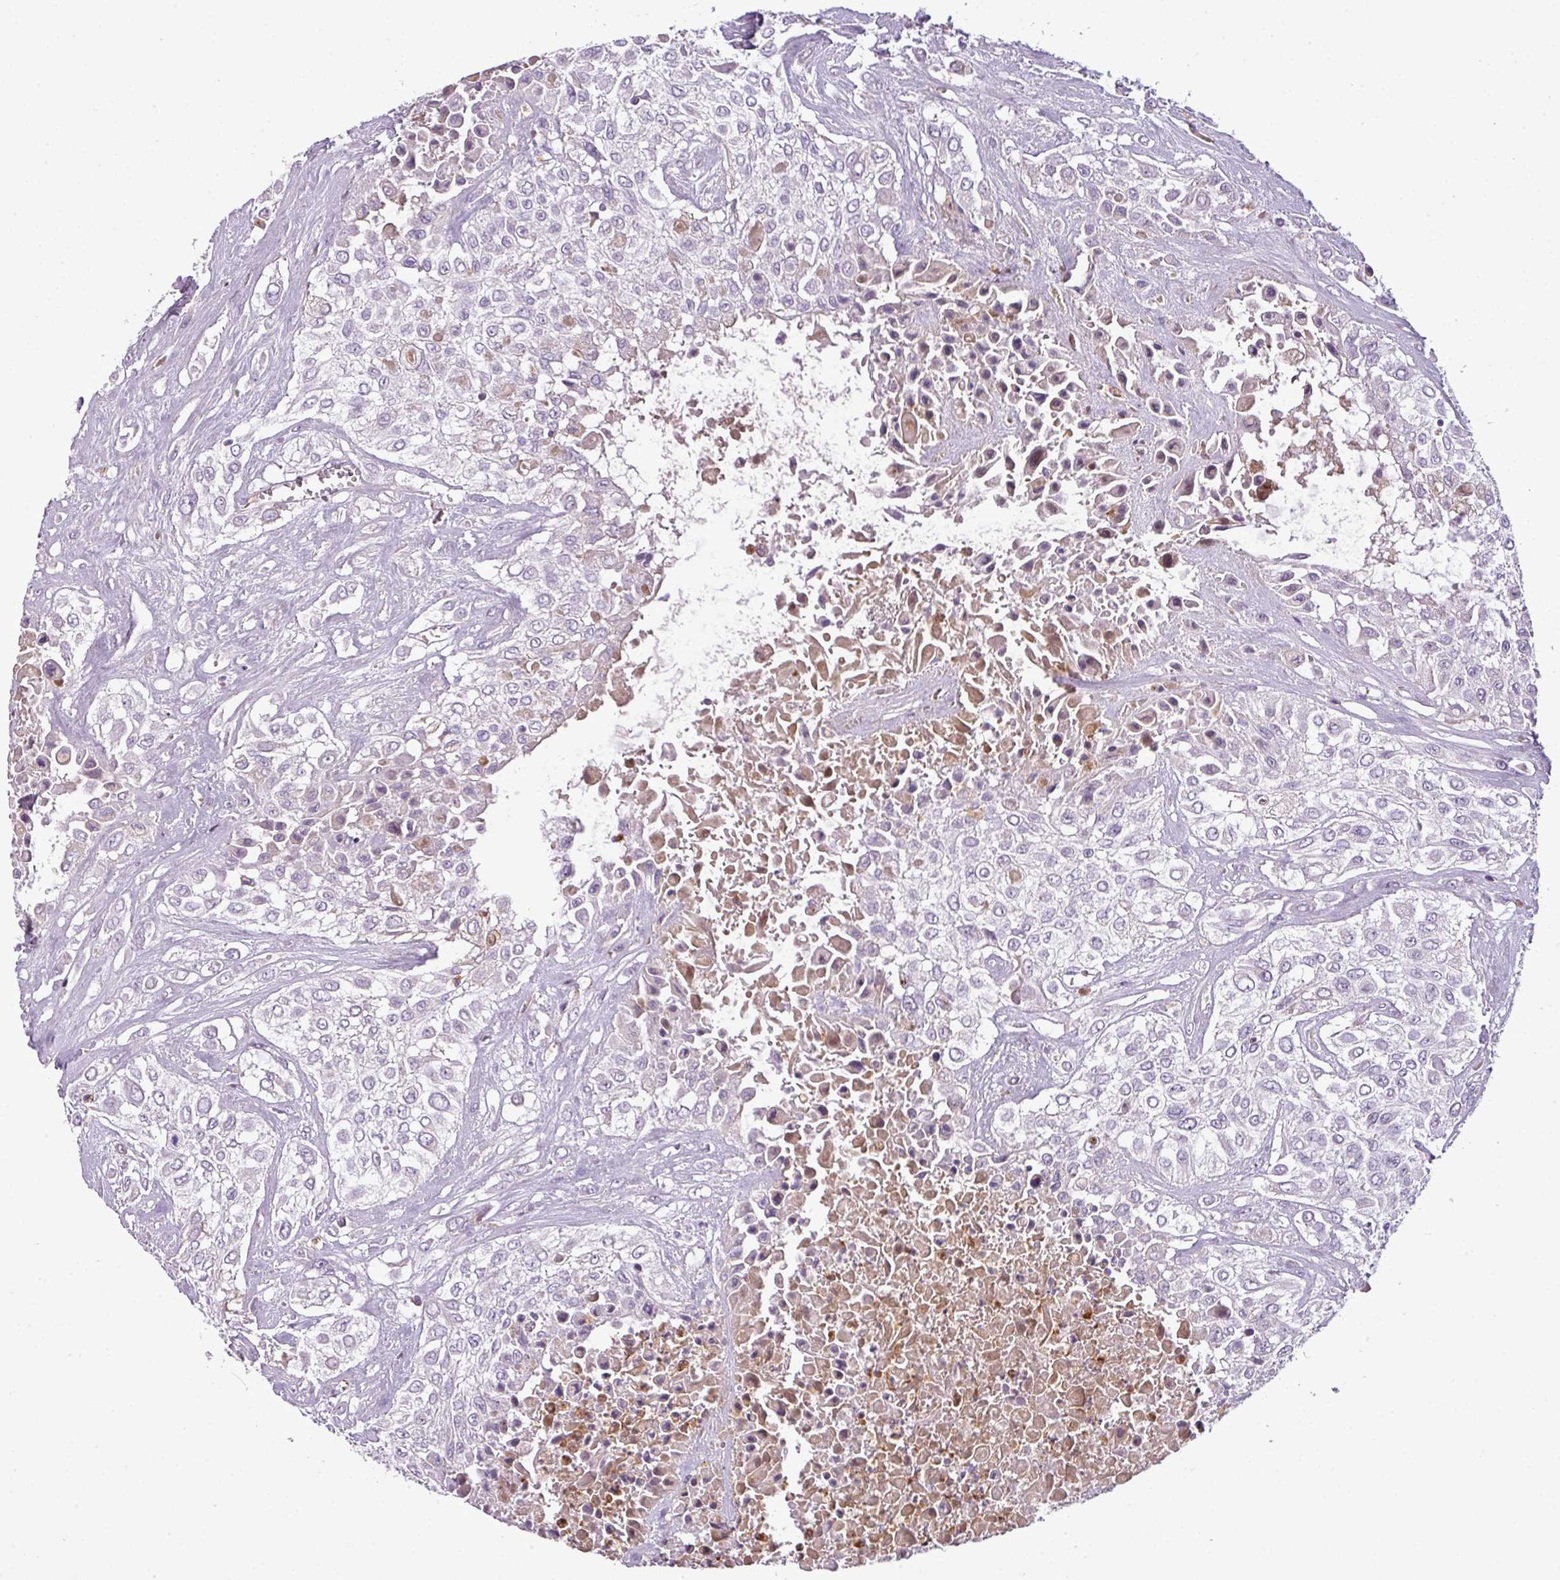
{"staining": {"intensity": "weak", "quantity": "<25%", "location": "cytoplasmic/membranous,nuclear"}, "tissue": "urothelial cancer", "cell_type": "Tumor cells", "image_type": "cancer", "snomed": [{"axis": "morphology", "description": "Urothelial carcinoma, High grade"}, {"axis": "topography", "description": "Urinary bladder"}], "caption": "Tumor cells are negative for brown protein staining in urothelial cancer. Nuclei are stained in blue.", "gene": "C4B", "patient": {"sex": "male", "age": 67}}